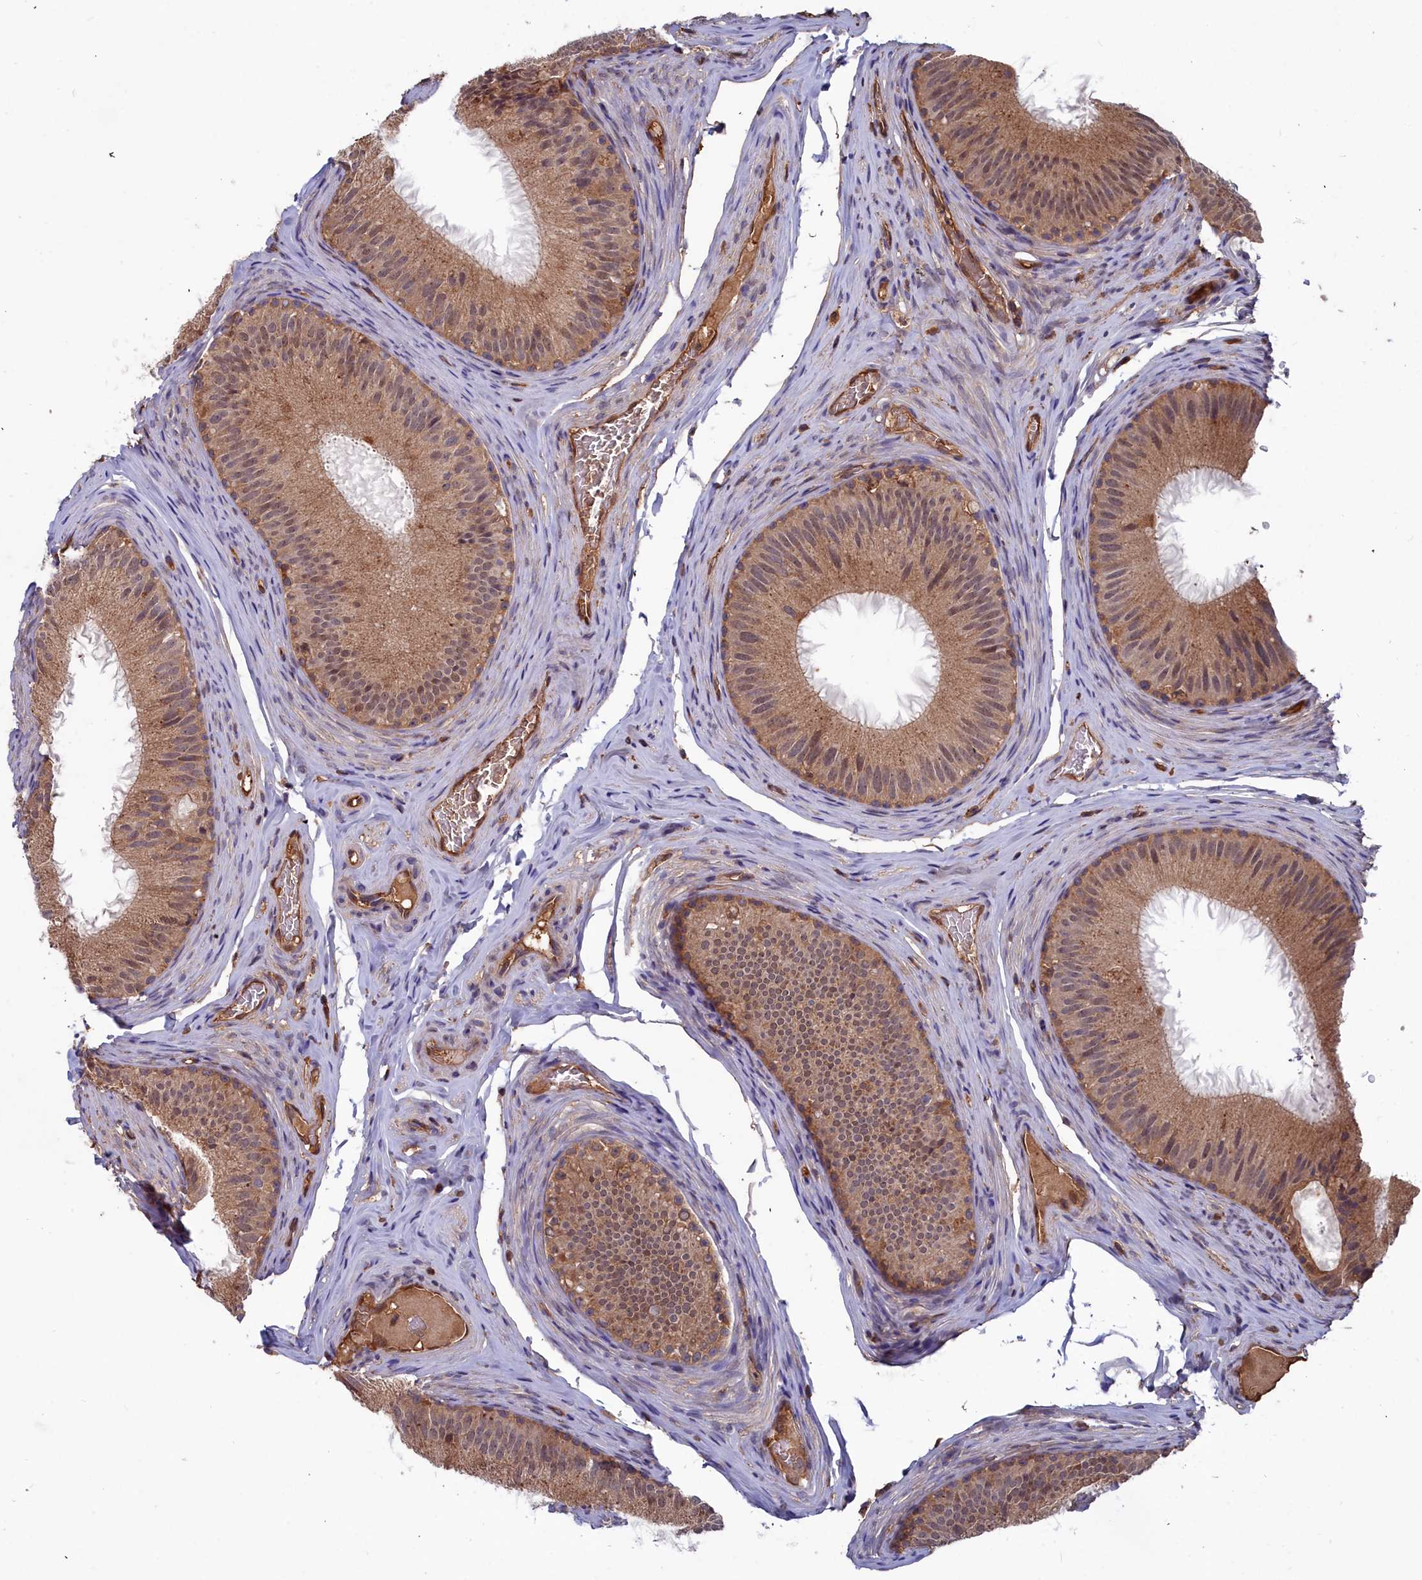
{"staining": {"intensity": "moderate", "quantity": ">75%", "location": "cytoplasmic/membranous"}, "tissue": "epididymis", "cell_type": "Glandular cells", "image_type": "normal", "snomed": [{"axis": "morphology", "description": "Normal tissue, NOS"}, {"axis": "topography", "description": "Epididymis"}], "caption": "This is a histology image of IHC staining of normal epididymis, which shows moderate positivity in the cytoplasmic/membranous of glandular cells.", "gene": "GFRA2", "patient": {"sex": "male", "age": 34}}